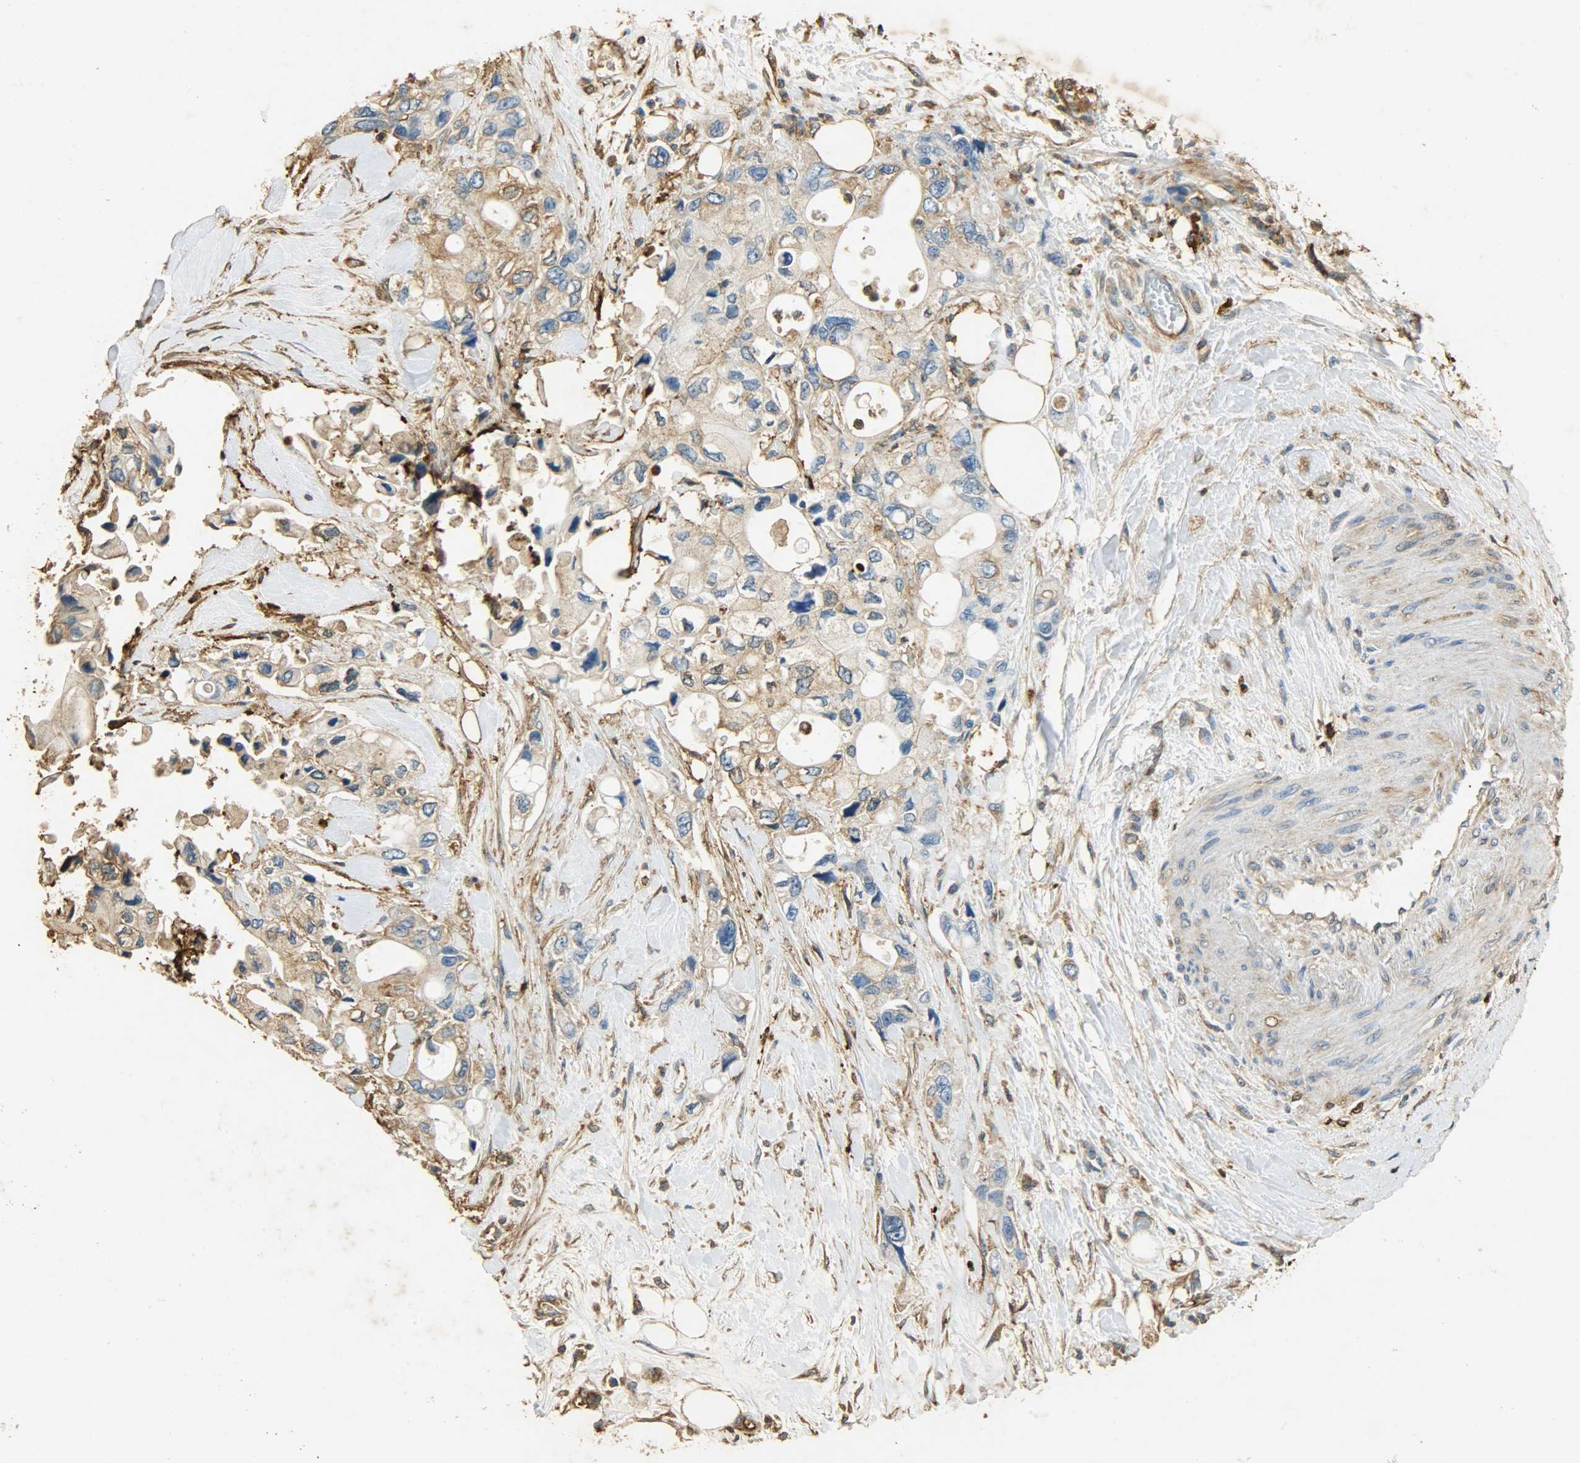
{"staining": {"intensity": "weak", "quantity": ">75%", "location": "cytoplasmic/membranous"}, "tissue": "pancreatic cancer", "cell_type": "Tumor cells", "image_type": "cancer", "snomed": [{"axis": "morphology", "description": "Adenocarcinoma, NOS"}, {"axis": "topography", "description": "Pancreas"}], "caption": "Protein positivity by immunohistochemistry (IHC) displays weak cytoplasmic/membranous expression in about >75% of tumor cells in pancreatic adenocarcinoma. (DAB = brown stain, brightfield microscopy at high magnification).", "gene": "ANXA6", "patient": {"sex": "male", "age": 70}}